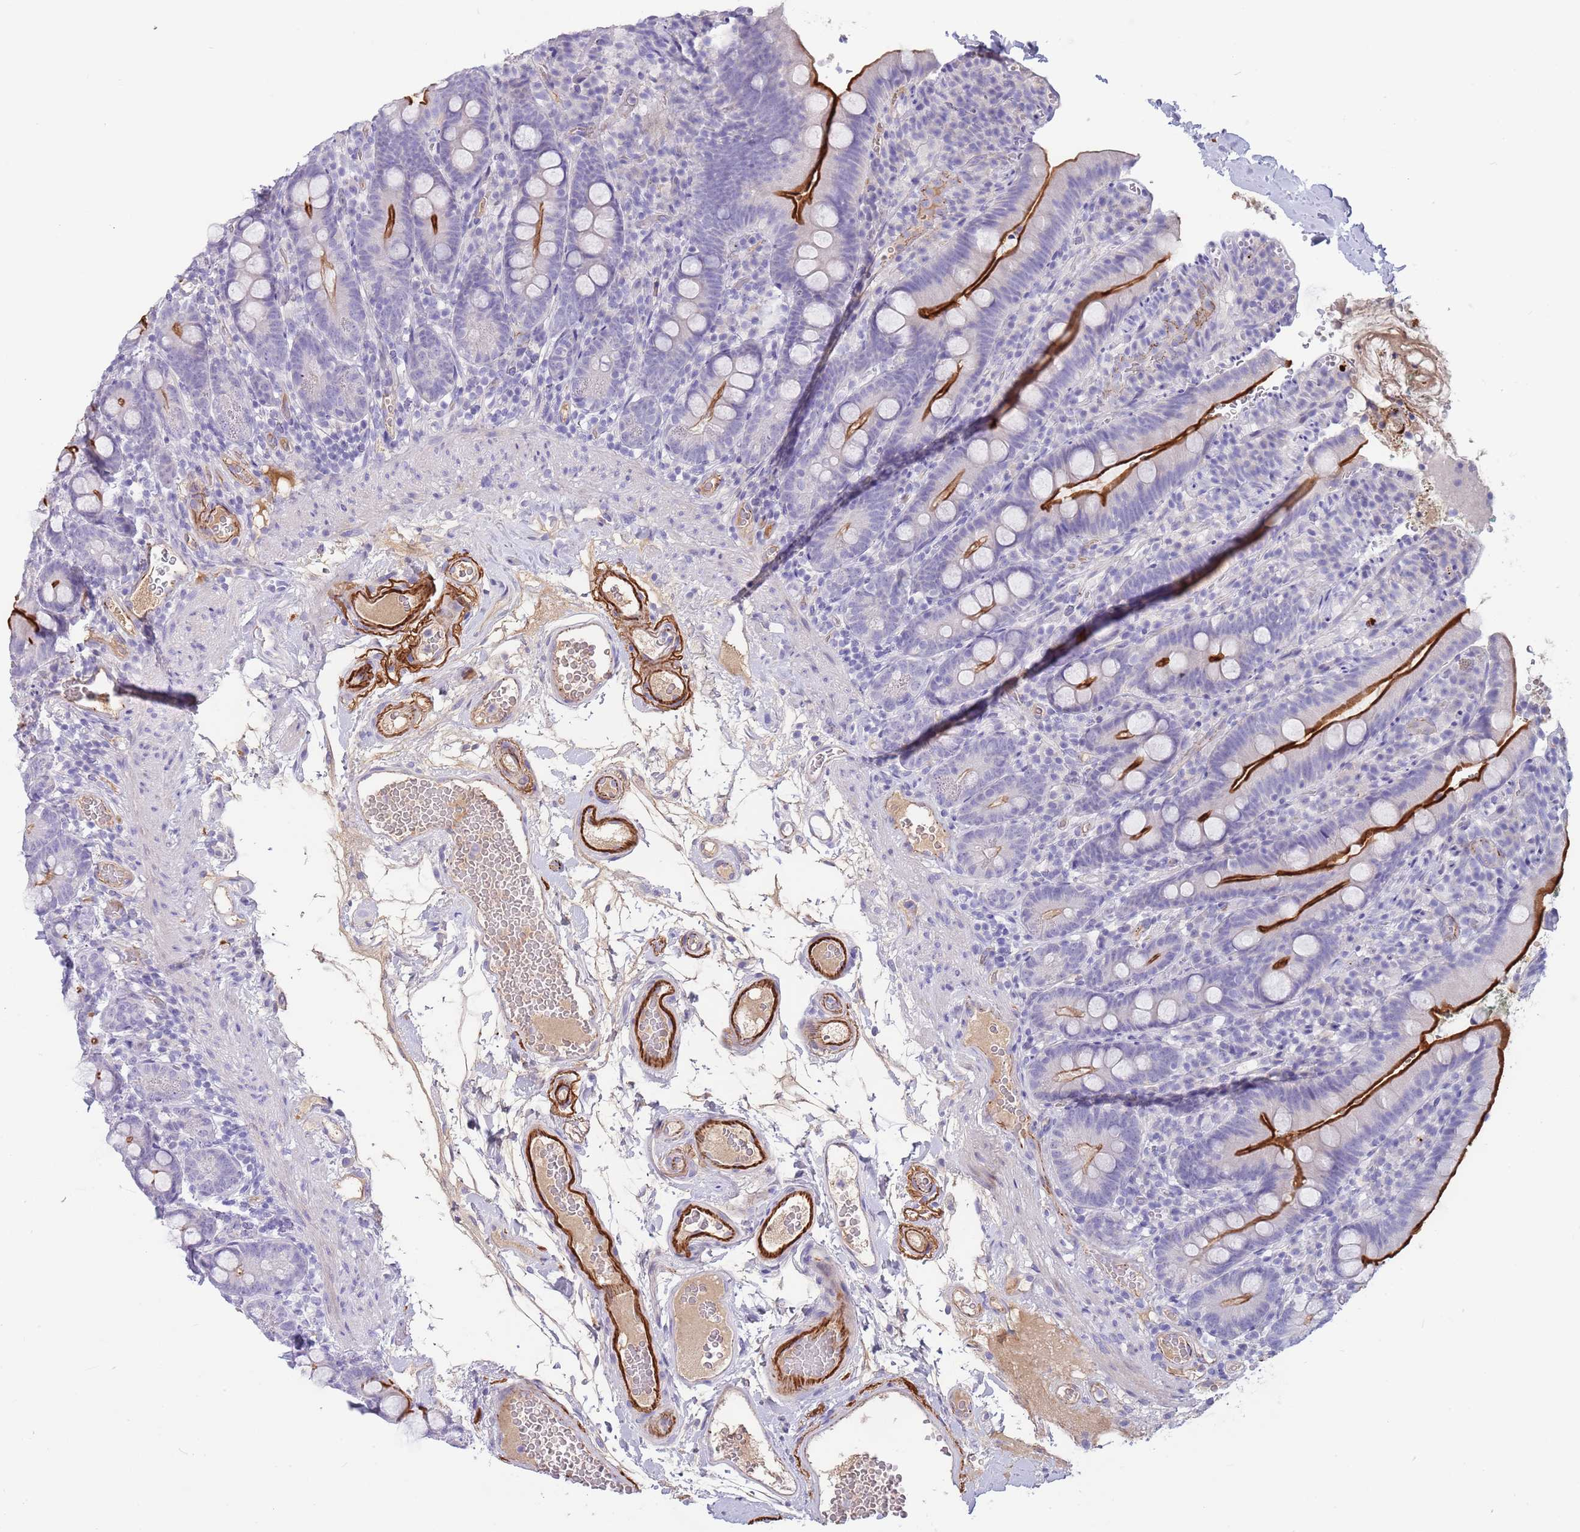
{"staining": {"intensity": "strong", "quantity": "<25%", "location": "cytoplasmic/membranous"}, "tissue": "duodenum", "cell_type": "Glandular cells", "image_type": "normal", "snomed": [{"axis": "morphology", "description": "Normal tissue, NOS"}, {"axis": "topography", "description": "Duodenum"}], "caption": "An immunohistochemistry image of unremarkable tissue is shown. Protein staining in brown highlights strong cytoplasmic/membranous positivity in duodenum within glandular cells.", "gene": "LEPROTL1", "patient": {"sex": "female", "age": 67}}